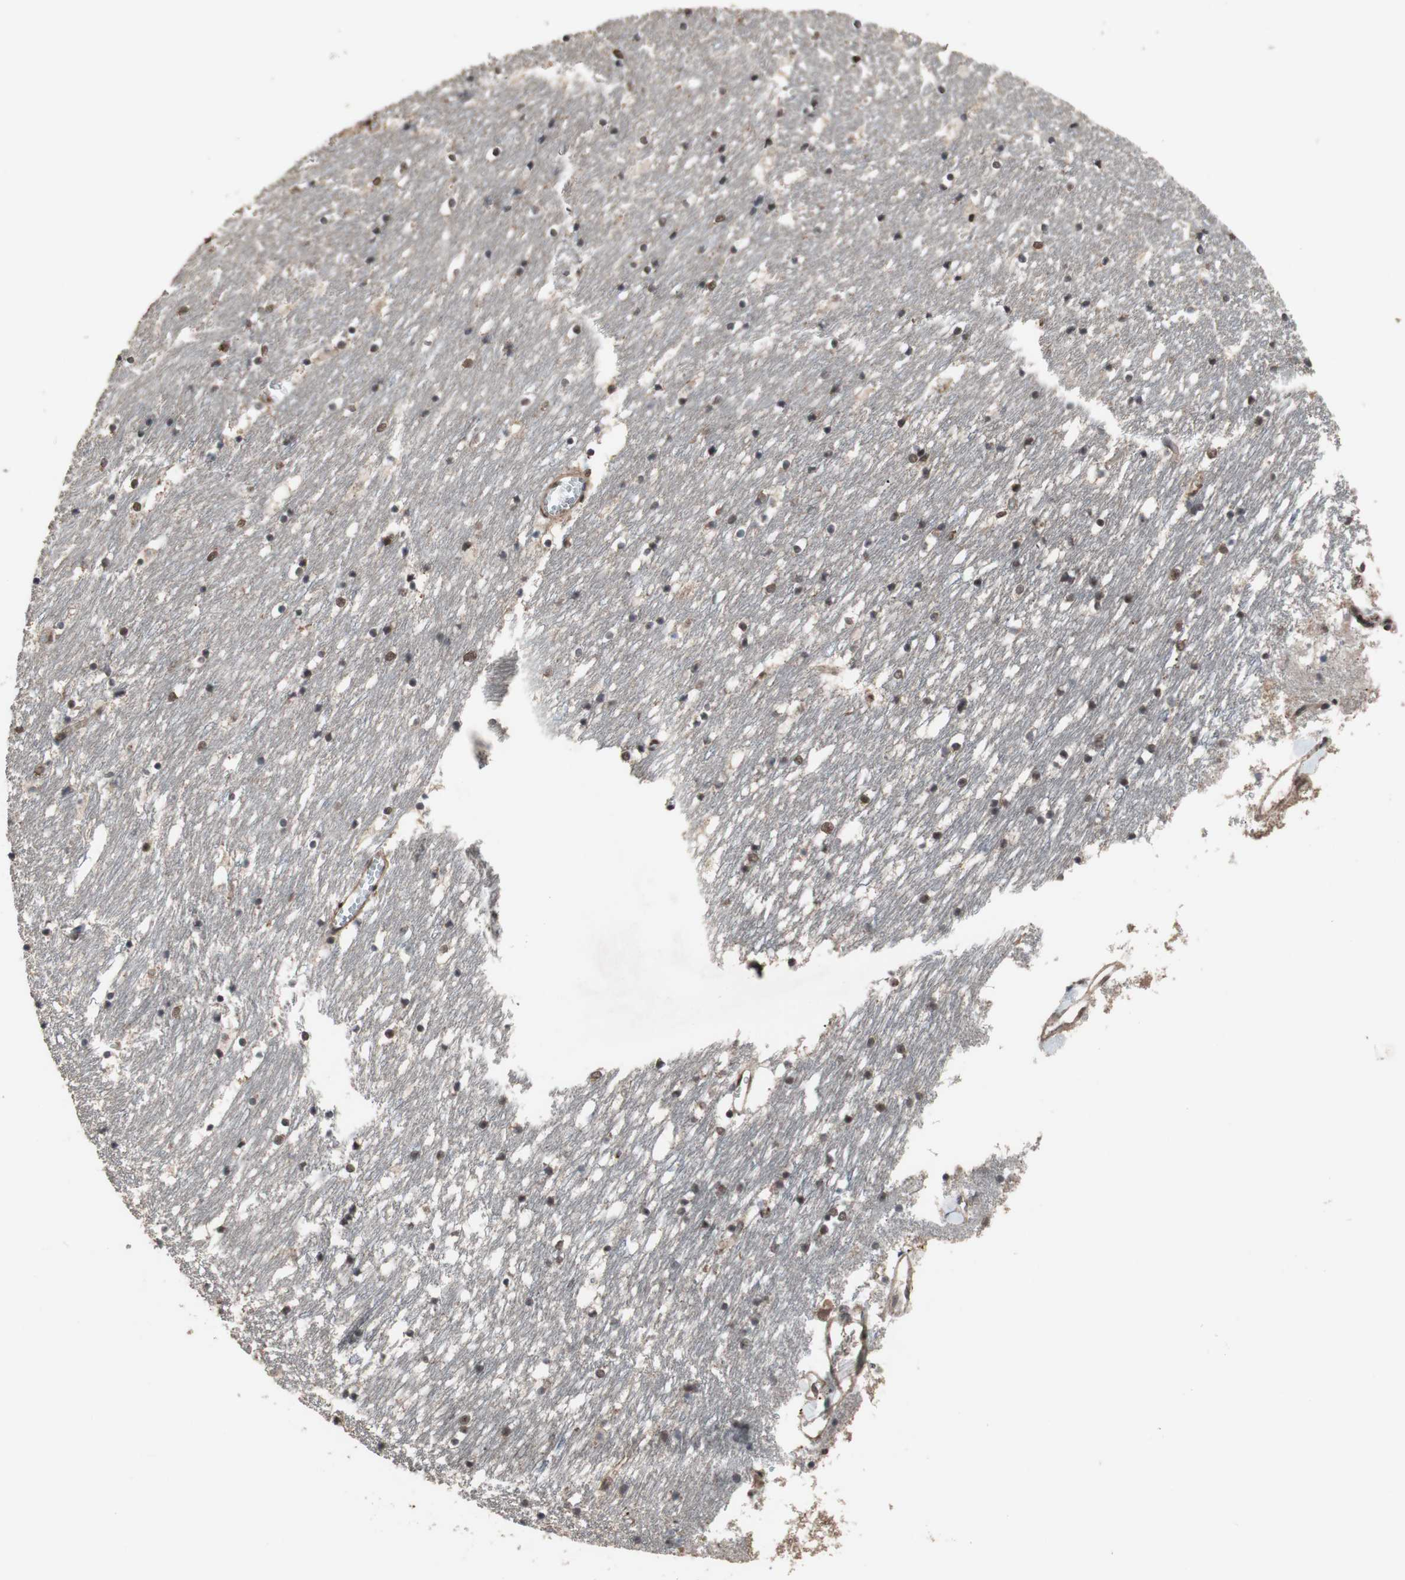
{"staining": {"intensity": "negative", "quantity": "none", "location": "none"}, "tissue": "caudate", "cell_type": "Glial cells", "image_type": "normal", "snomed": [{"axis": "morphology", "description": "Normal tissue, NOS"}, {"axis": "topography", "description": "Lateral ventricle wall"}], "caption": "A histopathology image of human caudate is negative for staining in glial cells. (Brightfield microscopy of DAB (3,3'-diaminobenzidine) immunohistochemistry (IHC) at high magnification).", "gene": "KANSL1", "patient": {"sex": "male", "age": 45}}